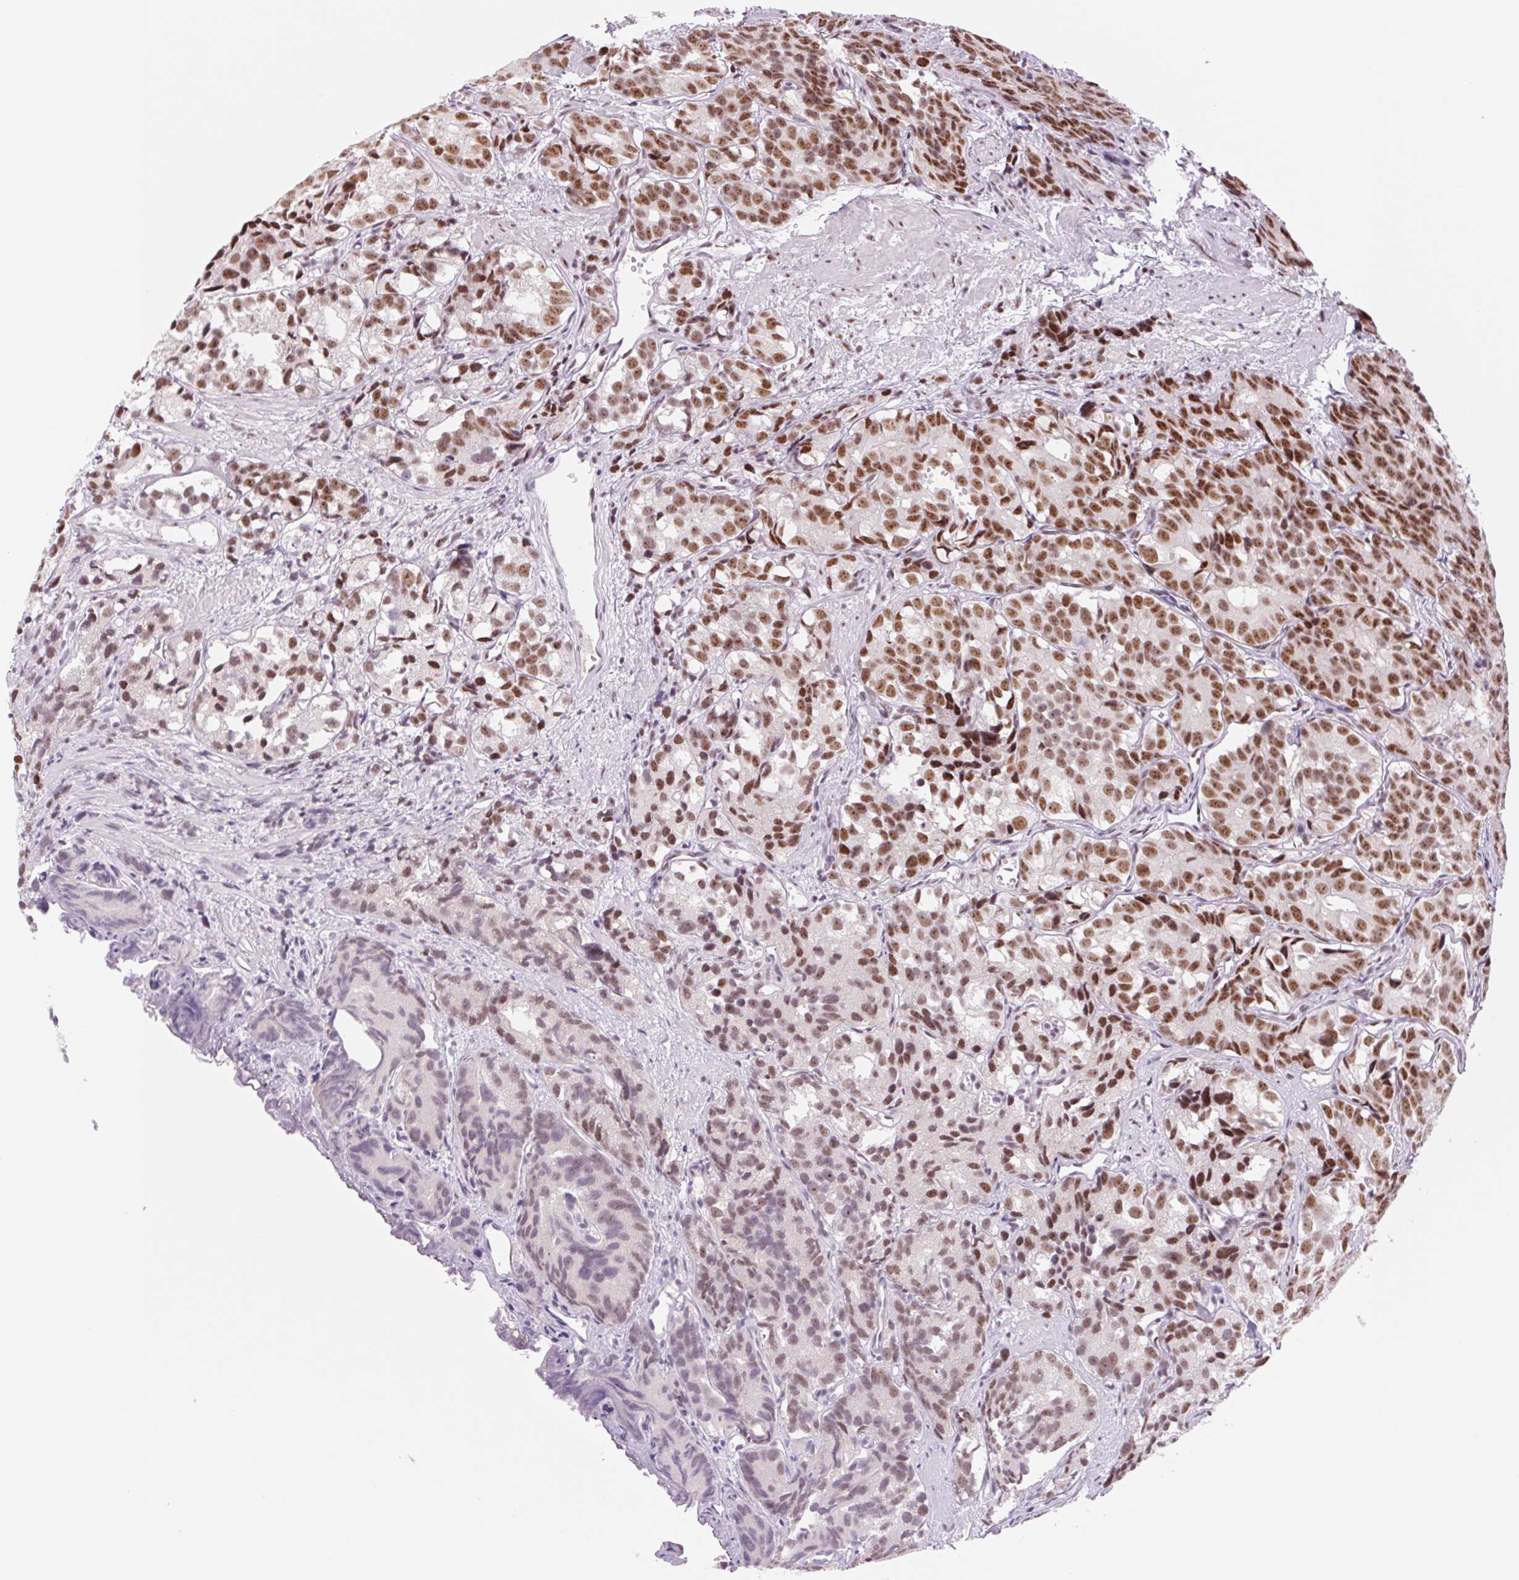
{"staining": {"intensity": "moderate", "quantity": ">75%", "location": "nuclear"}, "tissue": "prostate cancer", "cell_type": "Tumor cells", "image_type": "cancer", "snomed": [{"axis": "morphology", "description": "Adenocarcinoma, High grade"}, {"axis": "topography", "description": "Prostate"}], "caption": "Moderate nuclear protein positivity is seen in approximately >75% of tumor cells in prostate cancer (high-grade adenocarcinoma).", "gene": "ZC3H14", "patient": {"sex": "male", "age": 77}}